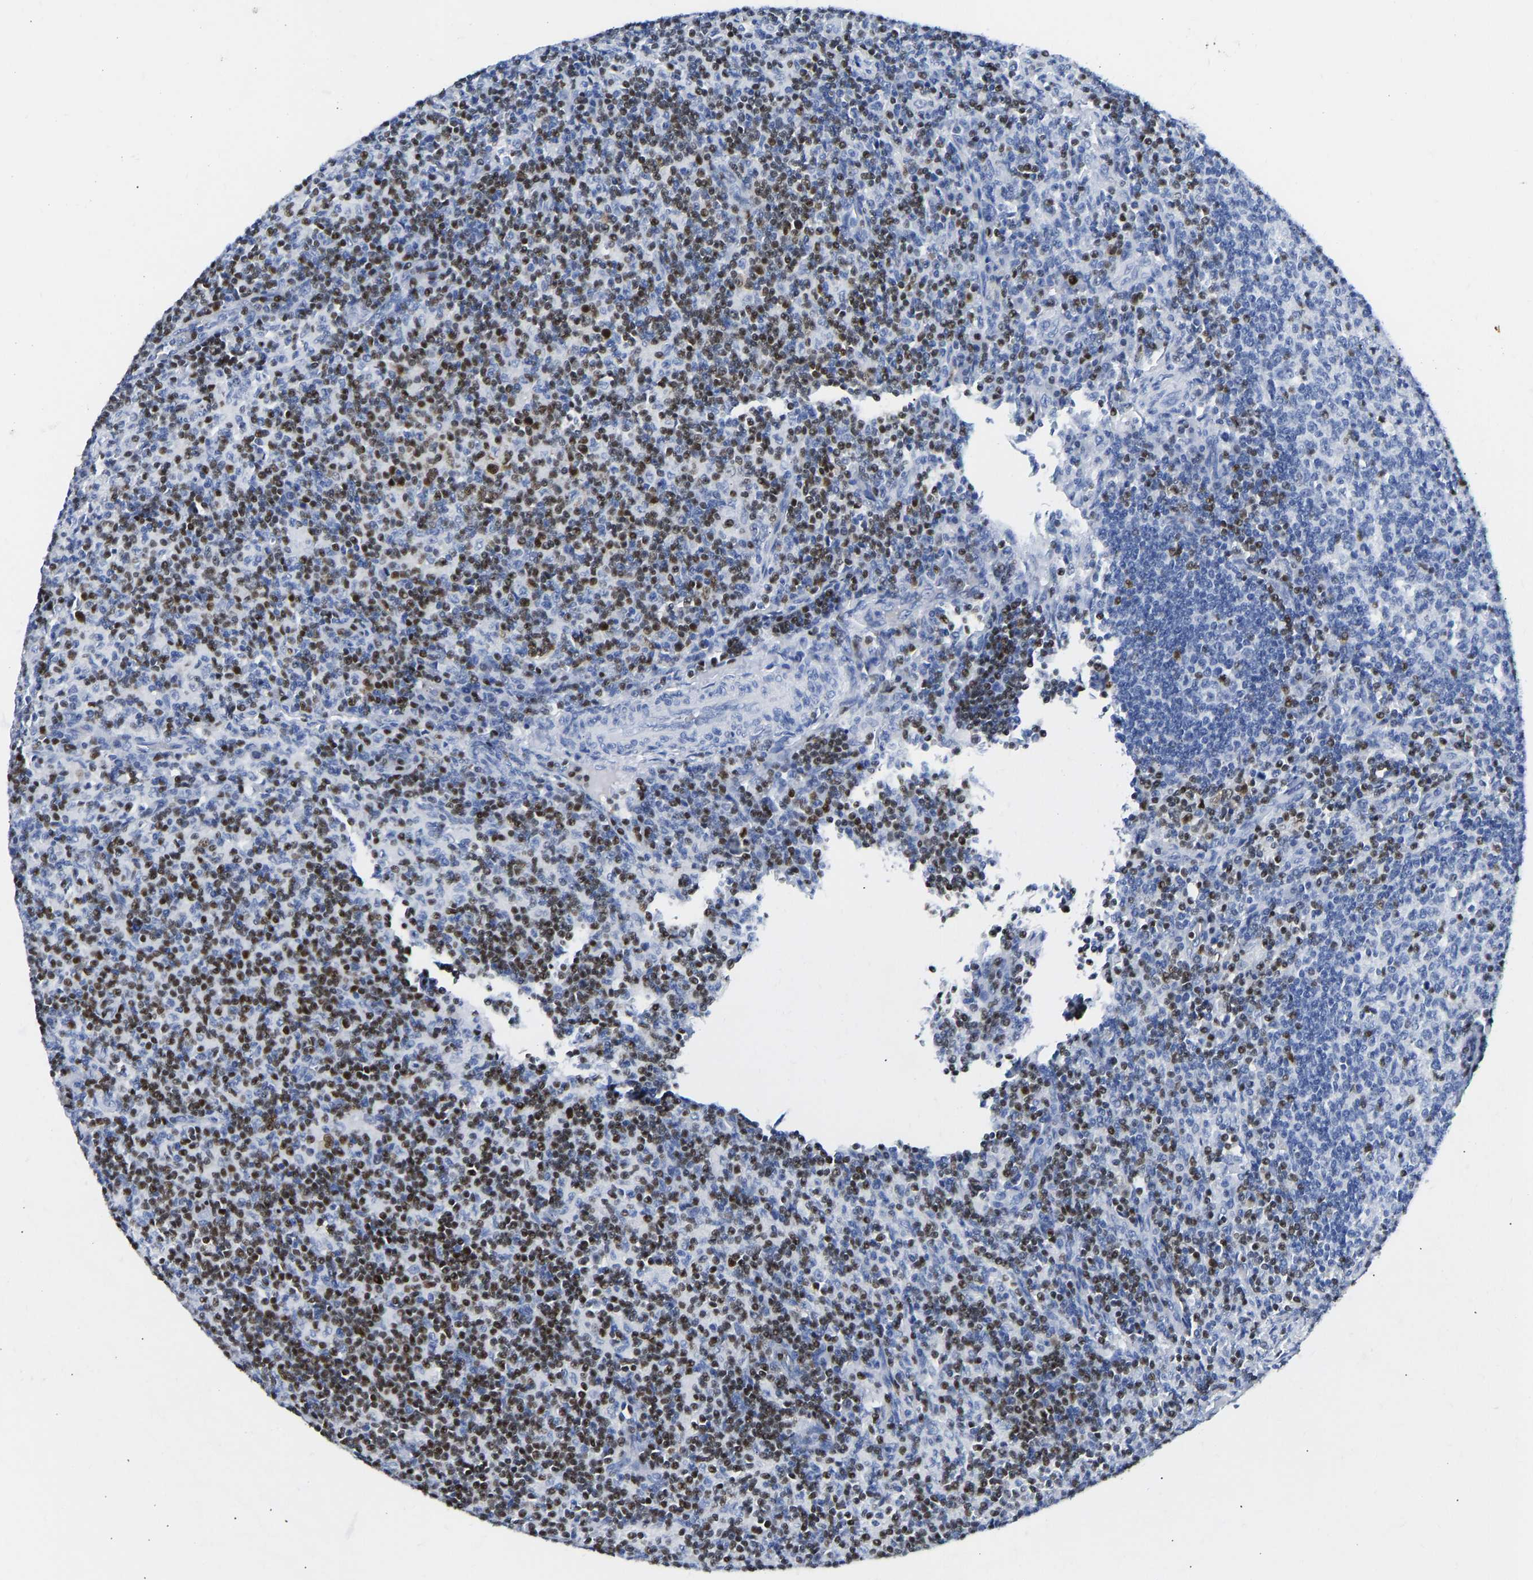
{"staining": {"intensity": "strong", "quantity": "<25%", "location": "nuclear"}, "tissue": "lymph node", "cell_type": "Germinal center cells", "image_type": "normal", "snomed": [{"axis": "morphology", "description": "Normal tissue, NOS"}, {"axis": "morphology", "description": "Inflammation, NOS"}, {"axis": "topography", "description": "Lymph node"}], "caption": "Normal lymph node exhibits strong nuclear staining in about <25% of germinal center cells, visualized by immunohistochemistry.", "gene": "TCF7", "patient": {"sex": "male", "age": 55}}